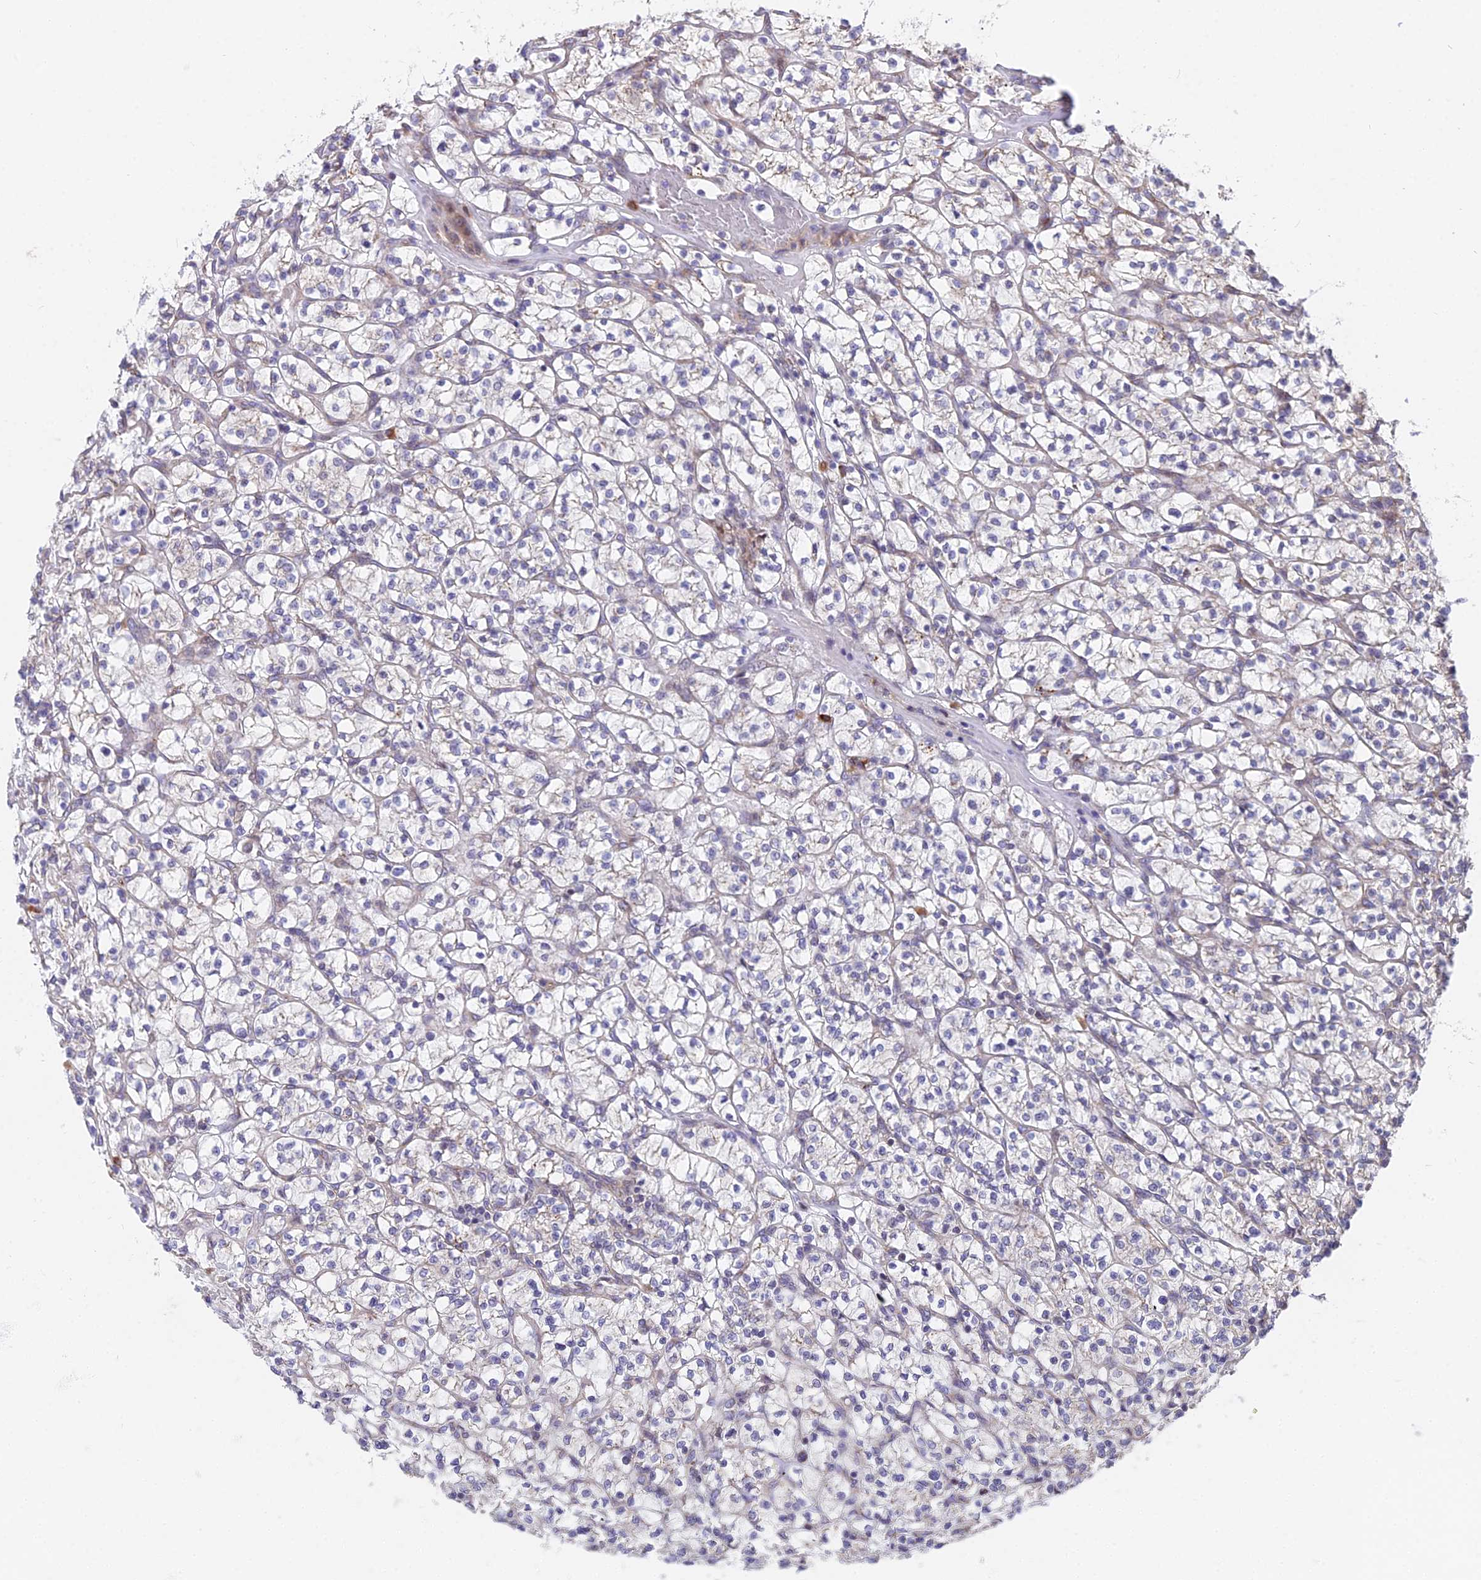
{"staining": {"intensity": "negative", "quantity": "none", "location": "none"}, "tissue": "renal cancer", "cell_type": "Tumor cells", "image_type": "cancer", "snomed": [{"axis": "morphology", "description": "Adenocarcinoma, NOS"}, {"axis": "topography", "description": "Kidney"}], "caption": "DAB (3,3'-diaminobenzidine) immunohistochemical staining of adenocarcinoma (renal) exhibits no significant expression in tumor cells.", "gene": "TBC1D20", "patient": {"sex": "female", "age": 64}}